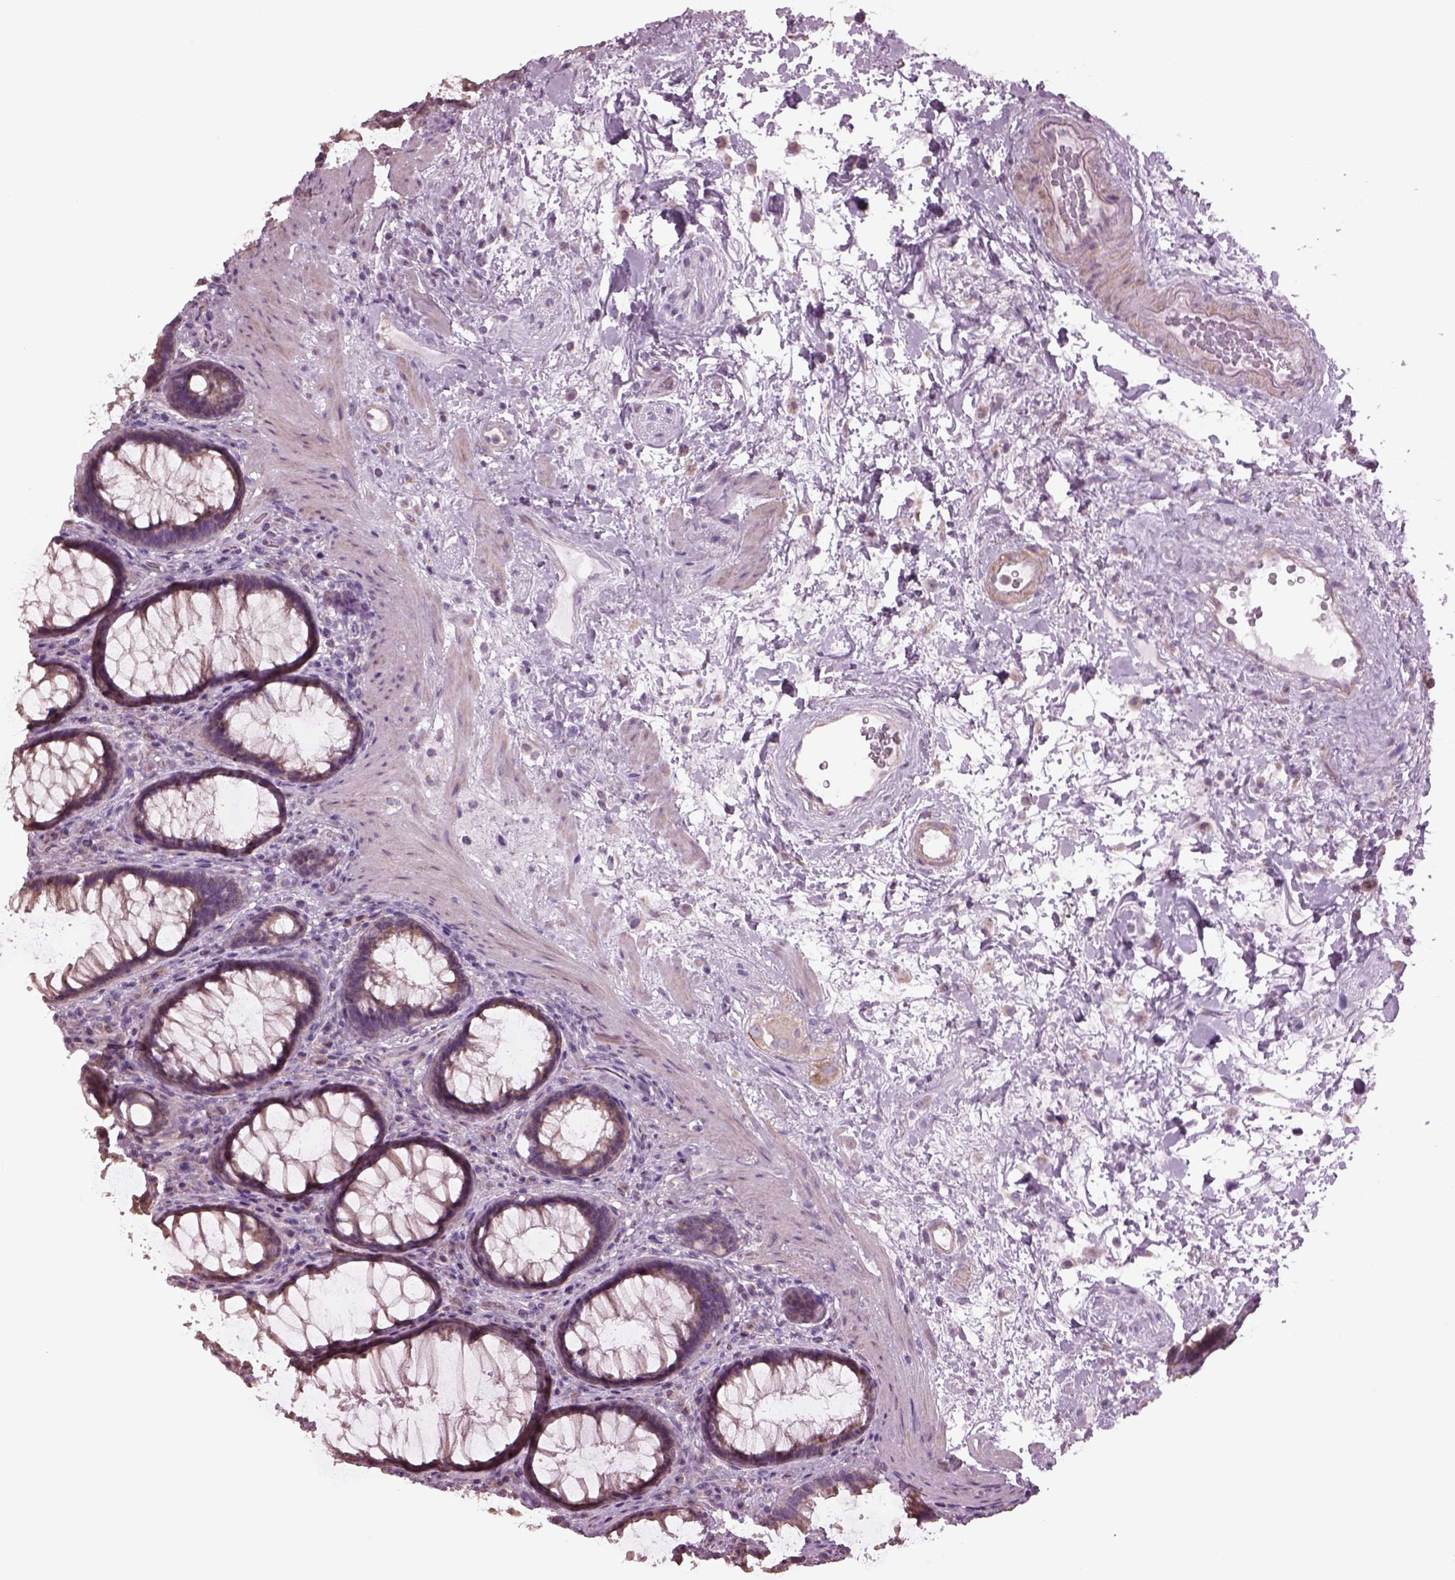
{"staining": {"intensity": "weak", "quantity": ">75%", "location": "cytoplasmic/membranous"}, "tissue": "rectum", "cell_type": "Glandular cells", "image_type": "normal", "snomed": [{"axis": "morphology", "description": "Normal tissue, NOS"}, {"axis": "topography", "description": "Rectum"}], "caption": "Immunohistochemical staining of unremarkable rectum shows low levels of weak cytoplasmic/membranous positivity in about >75% of glandular cells. The staining was performed using DAB (3,3'-diaminobenzidine) to visualize the protein expression in brown, while the nuclei were stained in blue with hematoxylin (Magnification: 20x).", "gene": "SPATA7", "patient": {"sex": "male", "age": 72}}